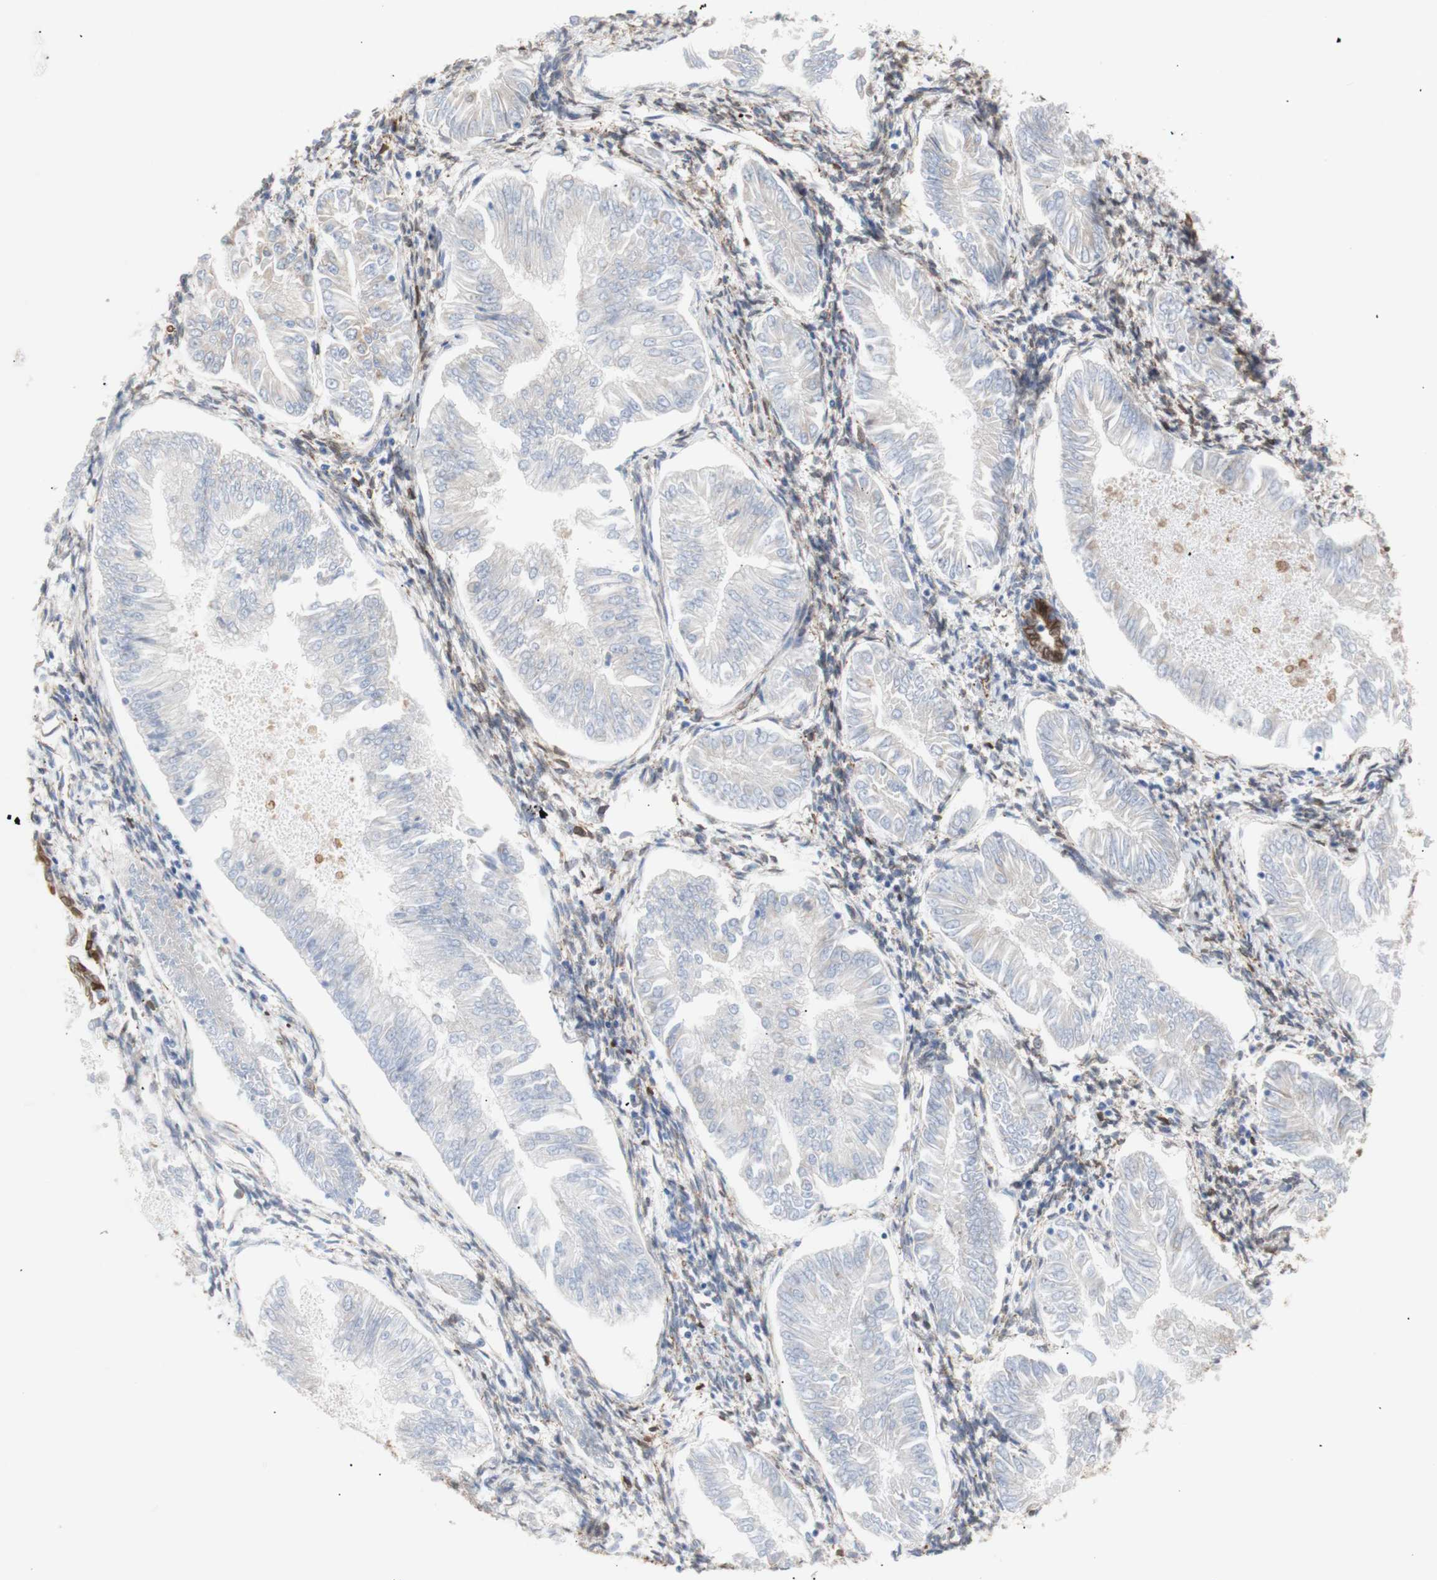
{"staining": {"intensity": "weak", "quantity": "<25%", "location": "cytoplasmic/membranous"}, "tissue": "endometrial cancer", "cell_type": "Tumor cells", "image_type": "cancer", "snomed": [{"axis": "morphology", "description": "Adenocarcinoma, NOS"}, {"axis": "topography", "description": "Endometrium"}], "caption": "An image of adenocarcinoma (endometrial) stained for a protein shows no brown staining in tumor cells.", "gene": "ERLIN1", "patient": {"sex": "female", "age": 53}}